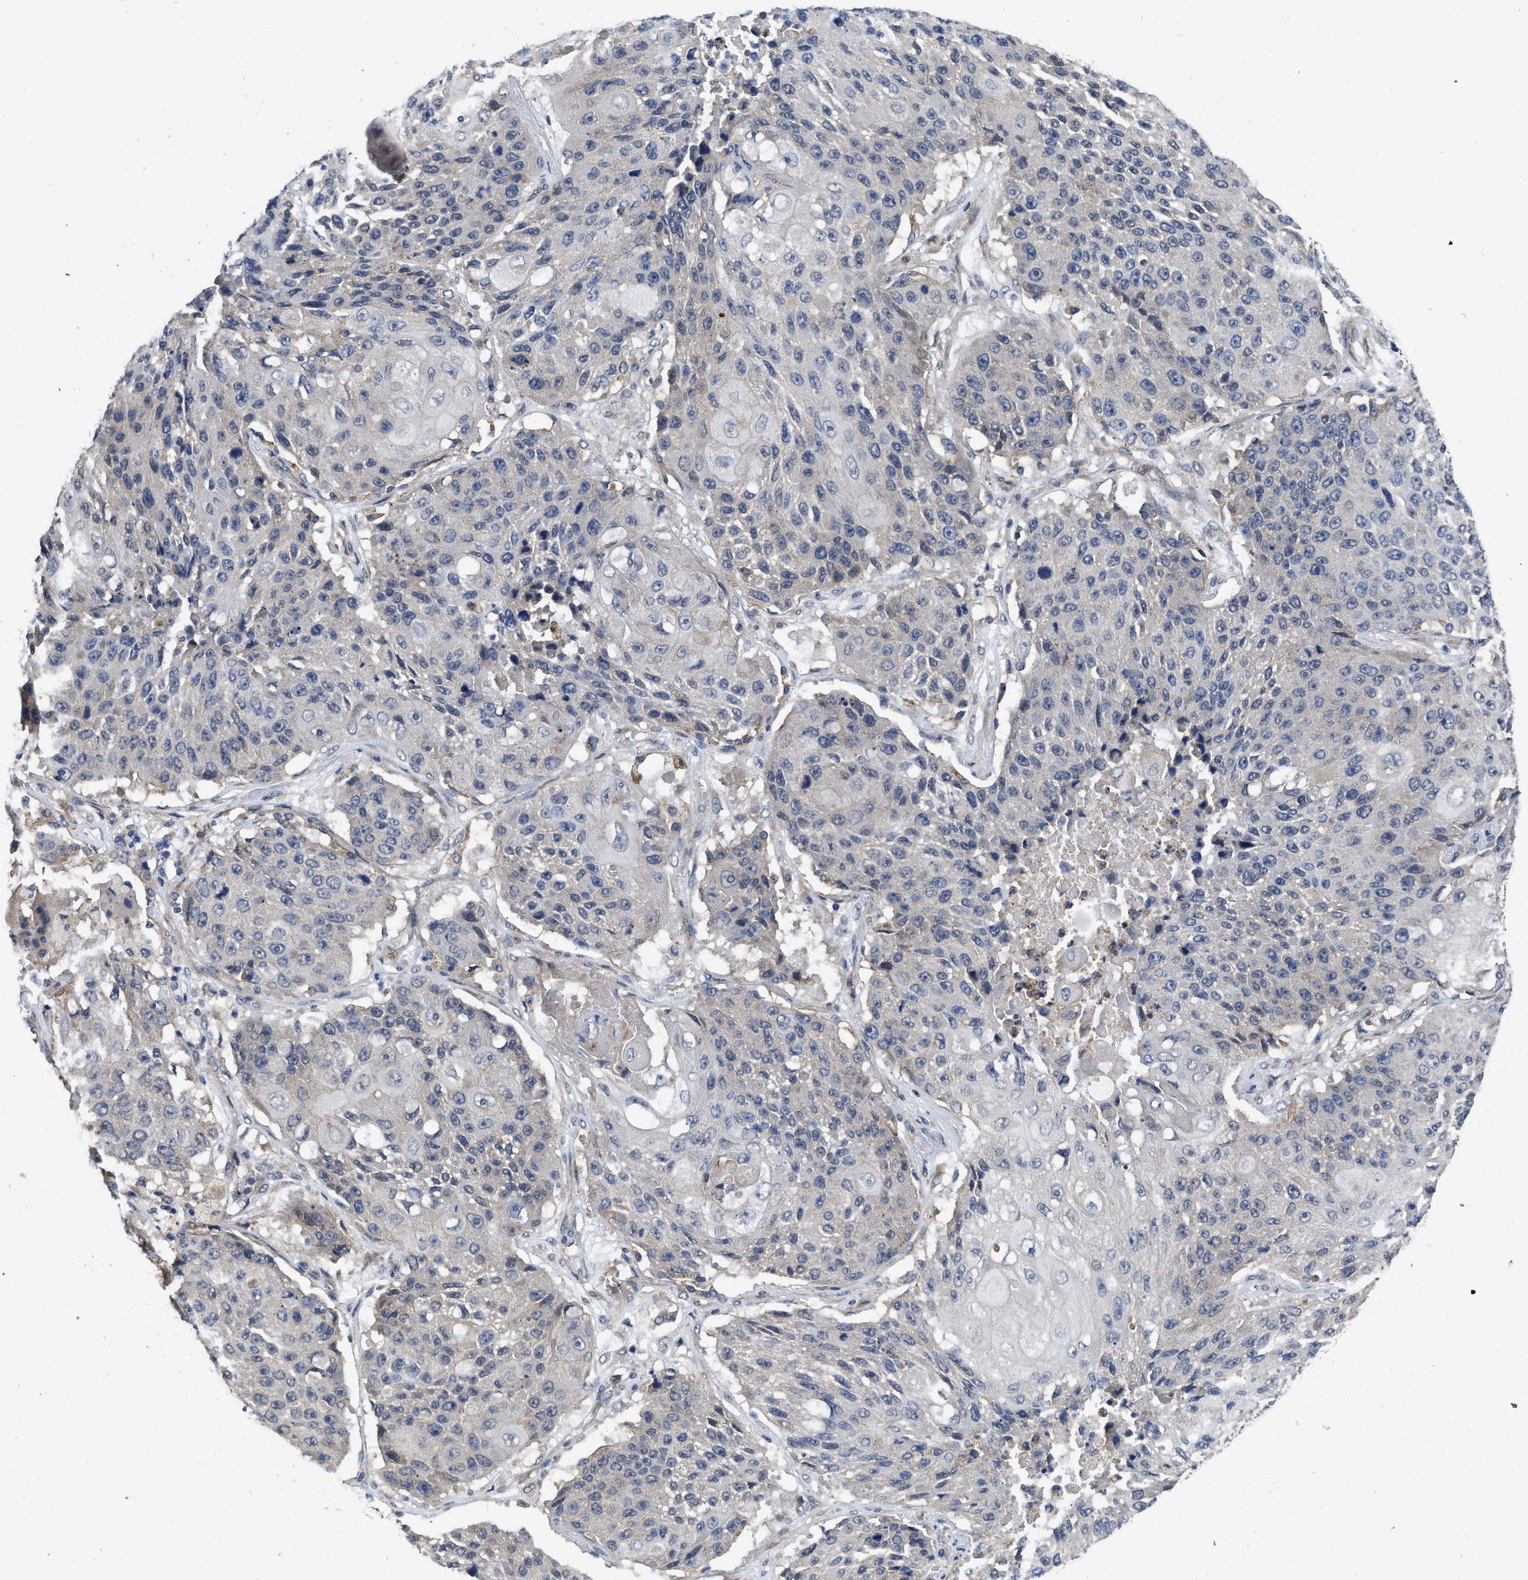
{"staining": {"intensity": "negative", "quantity": "none", "location": "none"}, "tissue": "lung cancer", "cell_type": "Tumor cells", "image_type": "cancer", "snomed": [{"axis": "morphology", "description": "Squamous cell carcinoma, NOS"}, {"axis": "topography", "description": "Lung"}], "caption": "IHC histopathology image of squamous cell carcinoma (lung) stained for a protein (brown), which demonstrates no expression in tumor cells. The staining was performed using DAB (3,3'-diaminobenzidine) to visualize the protein expression in brown, while the nuclei were stained in blue with hematoxylin (Magnification: 20x).", "gene": "PKD2", "patient": {"sex": "male", "age": 61}}